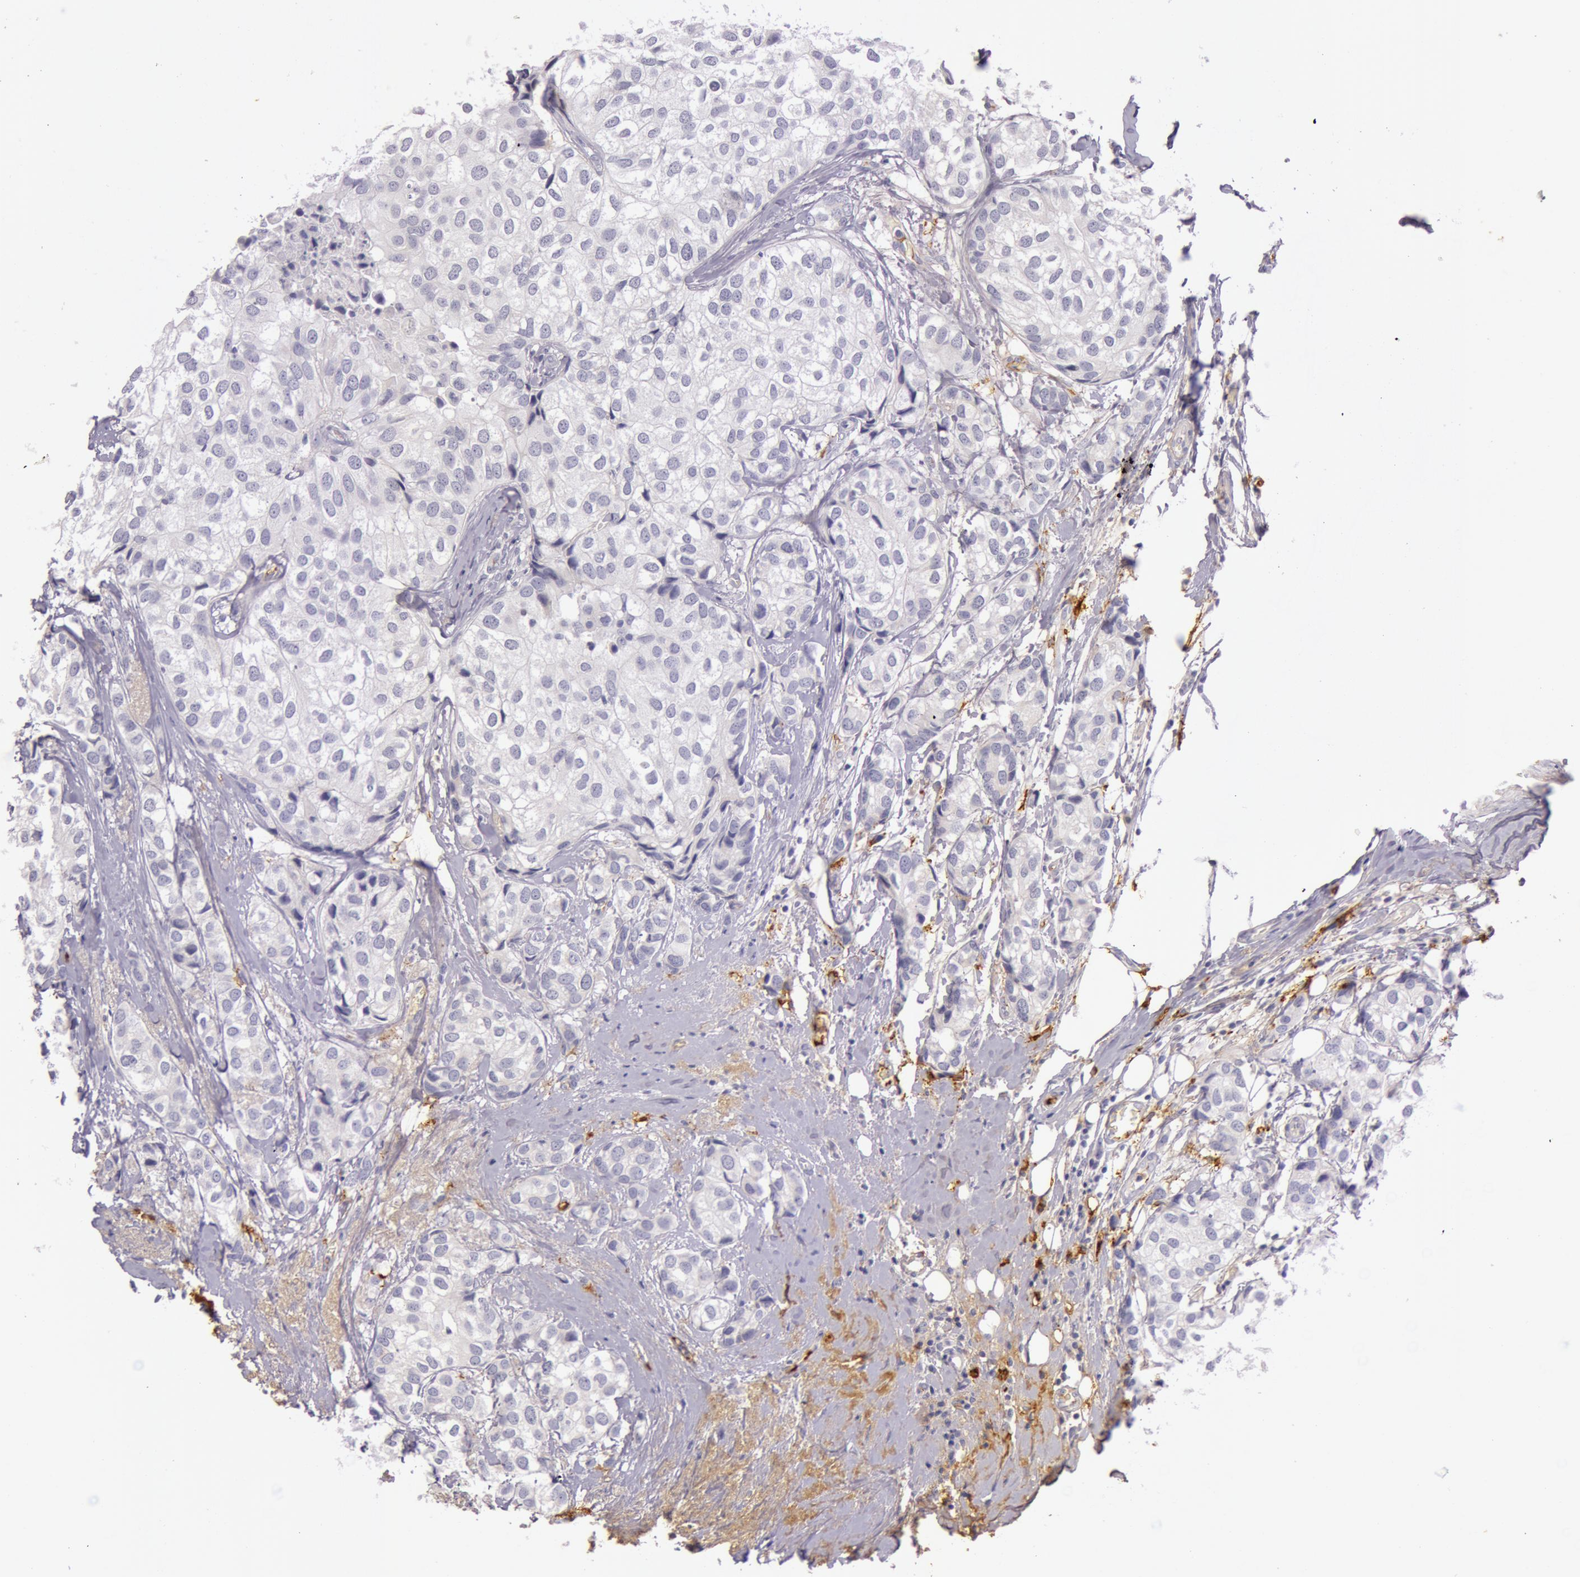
{"staining": {"intensity": "negative", "quantity": "none", "location": "none"}, "tissue": "breast cancer", "cell_type": "Tumor cells", "image_type": "cancer", "snomed": [{"axis": "morphology", "description": "Duct carcinoma"}, {"axis": "topography", "description": "Breast"}], "caption": "IHC of breast cancer (infiltrating ductal carcinoma) demonstrates no positivity in tumor cells.", "gene": "C4BPA", "patient": {"sex": "female", "age": 68}}